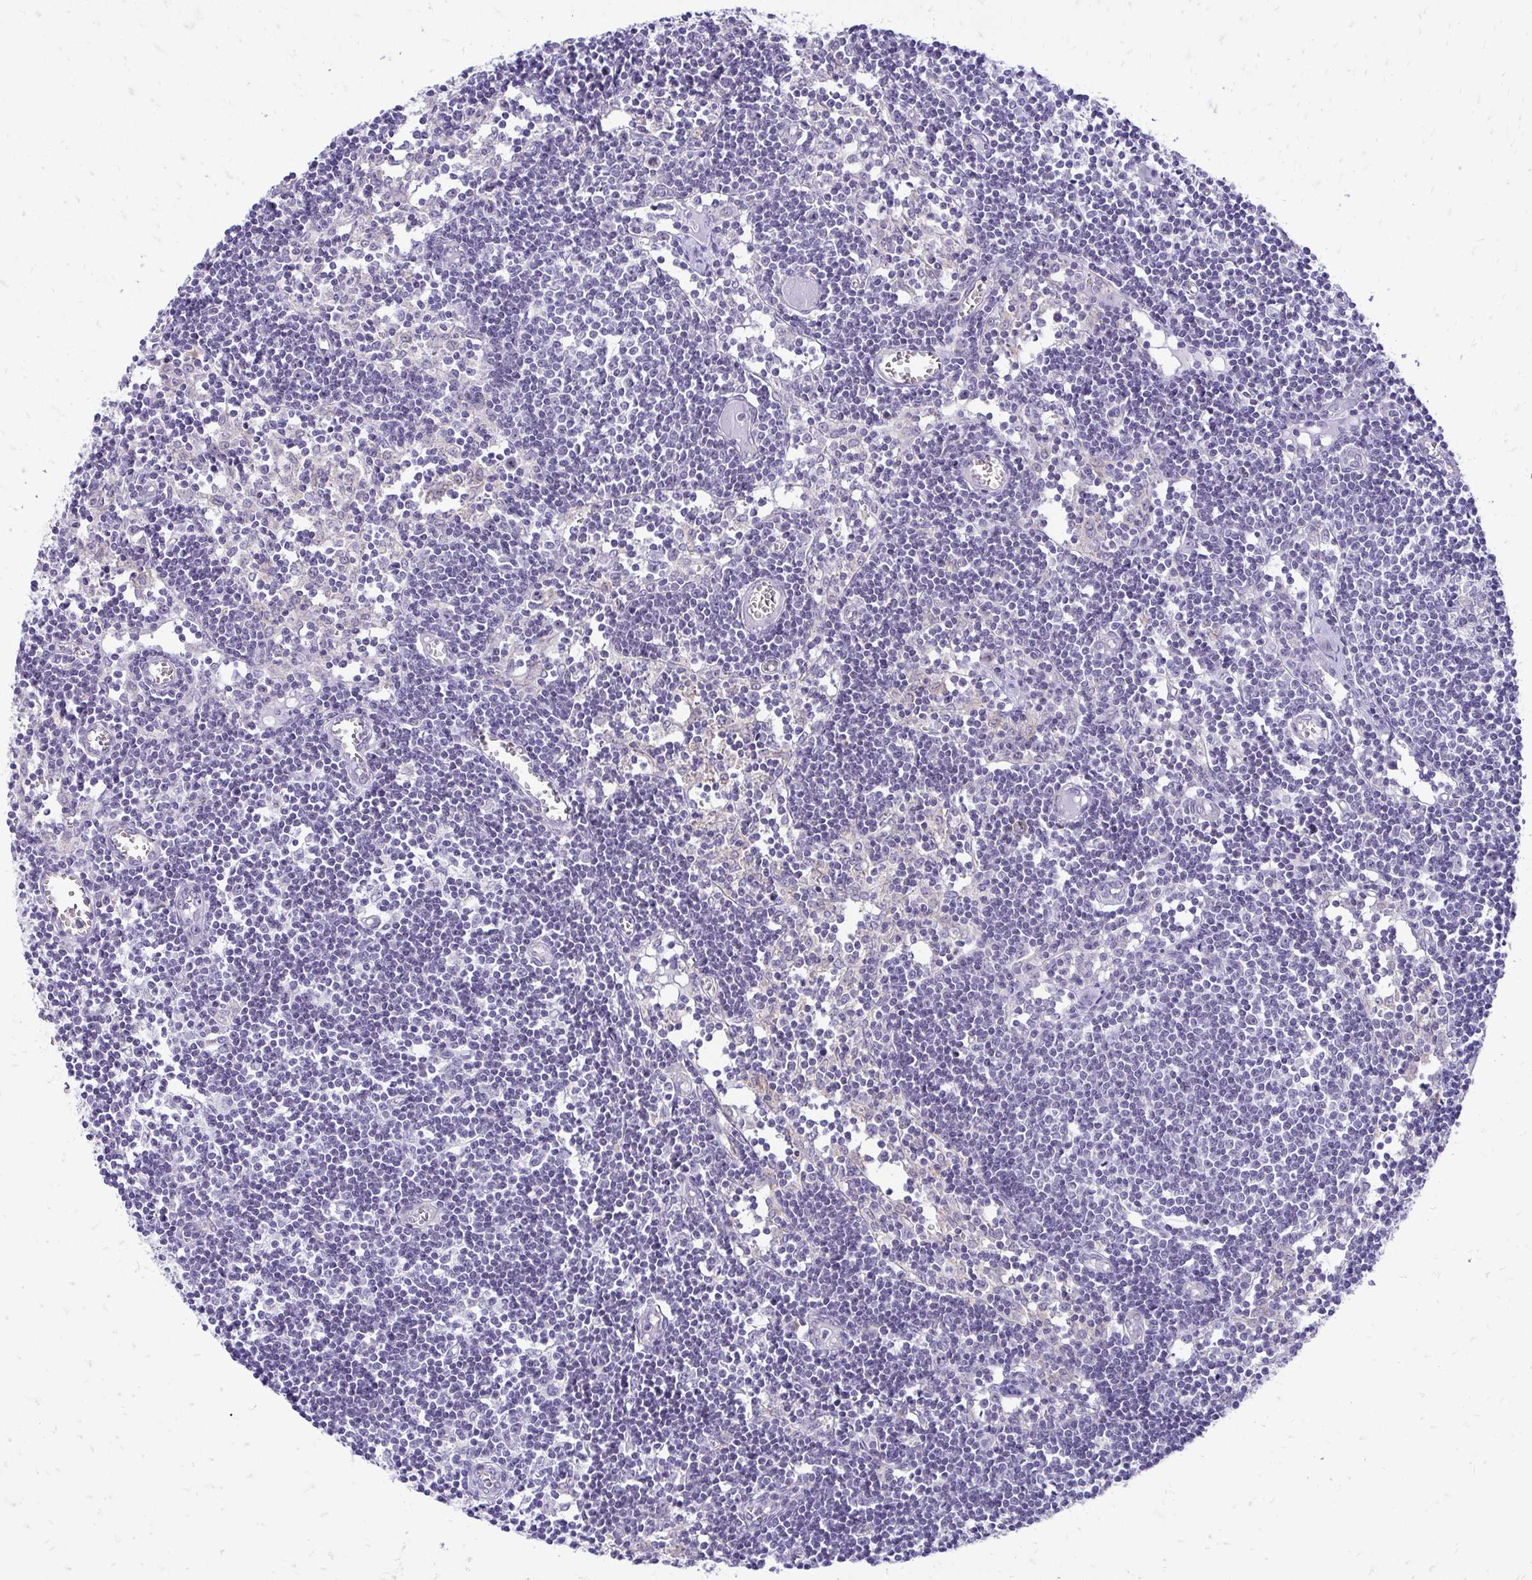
{"staining": {"intensity": "negative", "quantity": "none", "location": "none"}, "tissue": "lymph node", "cell_type": "Germinal center cells", "image_type": "normal", "snomed": [{"axis": "morphology", "description": "Normal tissue, NOS"}, {"axis": "topography", "description": "Lymph node"}], "caption": "High power microscopy histopathology image of an IHC micrograph of unremarkable lymph node, revealing no significant positivity in germinal center cells.", "gene": "NIFK", "patient": {"sex": "female", "age": 11}}